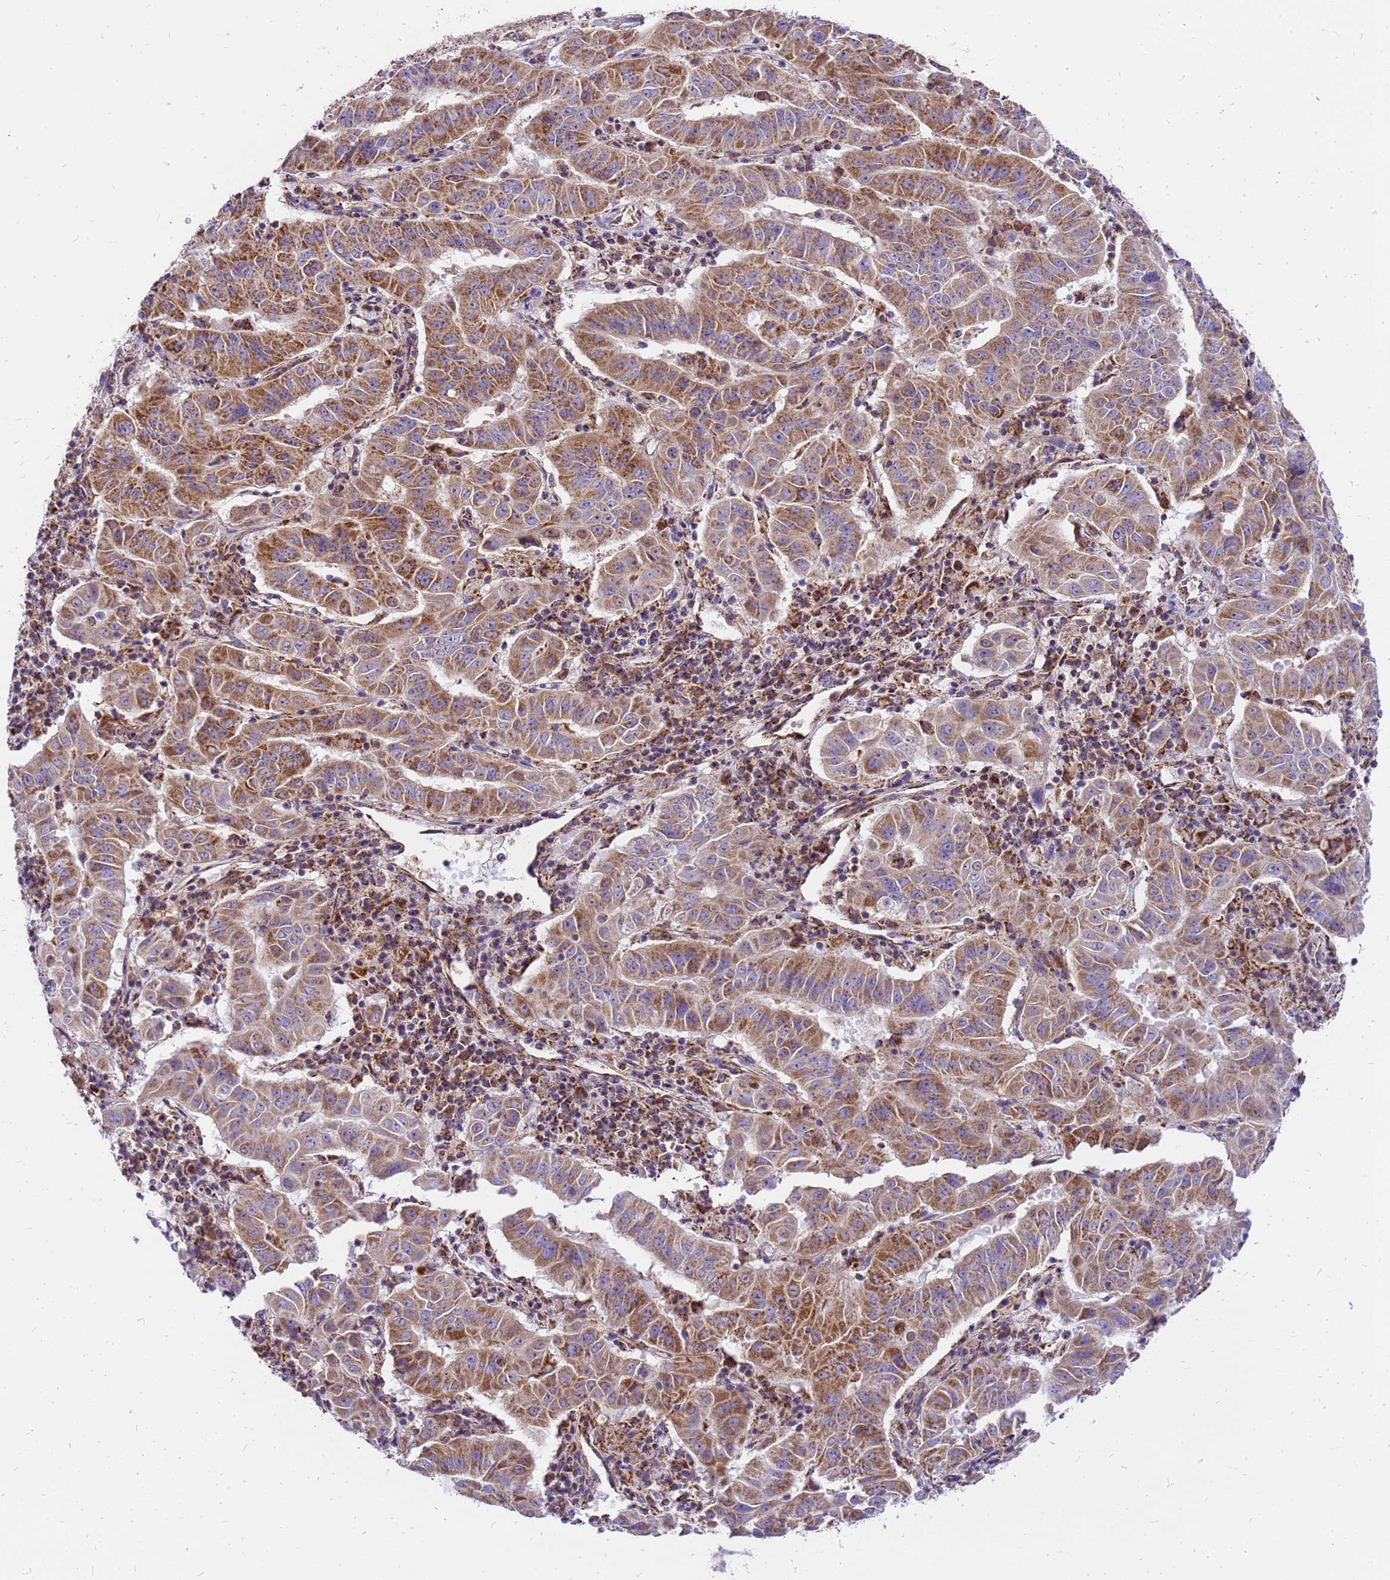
{"staining": {"intensity": "moderate", "quantity": ">75%", "location": "cytoplasmic/membranous"}, "tissue": "pancreatic cancer", "cell_type": "Tumor cells", "image_type": "cancer", "snomed": [{"axis": "morphology", "description": "Adenocarcinoma, NOS"}, {"axis": "topography", "description": "Pancreas"}], "caption": "Pancreatic cancer (adenocarcinoma) stained with a brown dye shows moderate cytoplasmic/membranous positive staining in approximately >75% of tumor cells.", "gene": "MRPS26", "patient": {"sex": "male", "age": 63}}